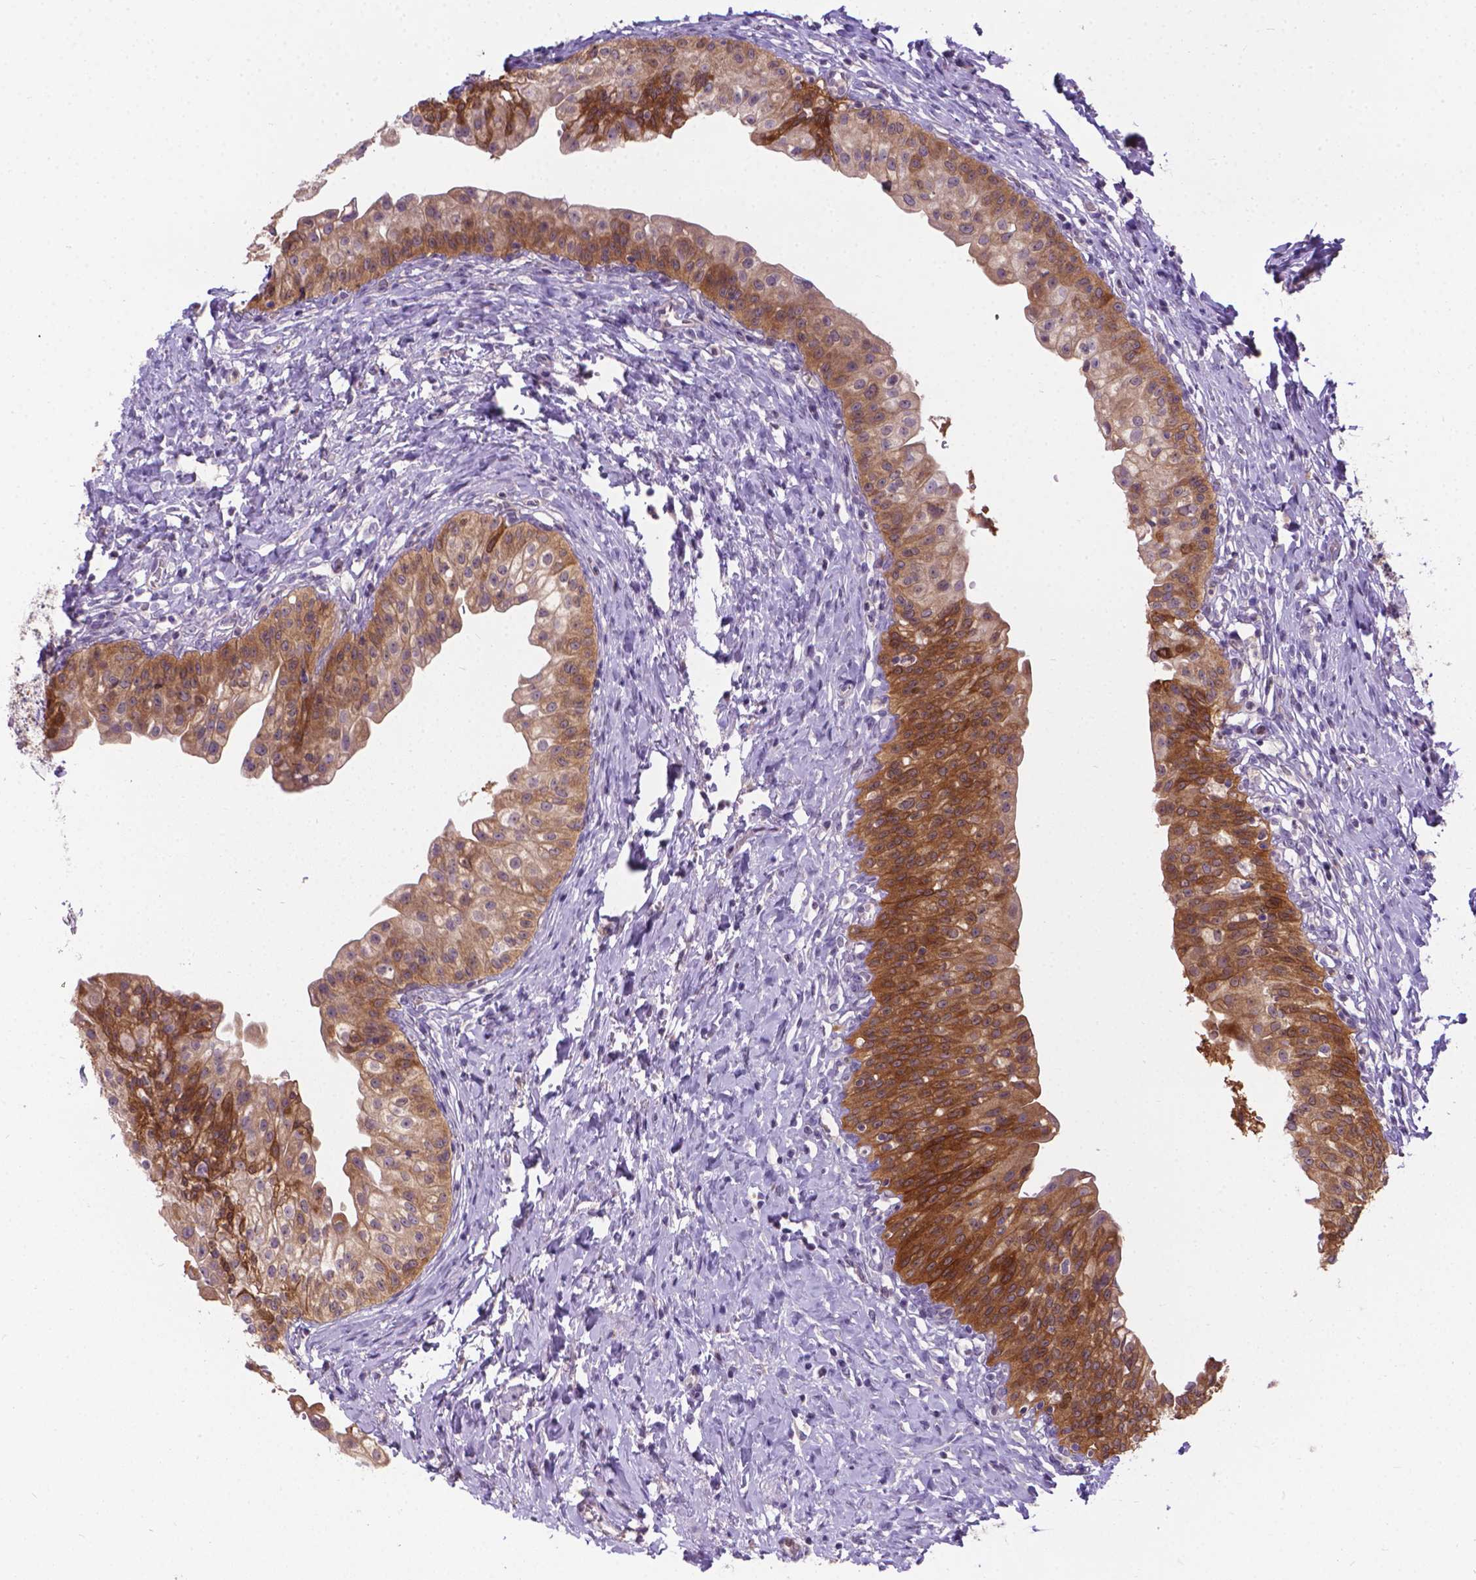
{"staining": {"intensity": "moderate", "quantity": ">75%", "location": "cytoplasmic/membranous"}, "tissue": "urinary bladder", "cell_type": "Urothelial cells", "image_type": "normal", "snomed": [{"axis": "morphology", "description": "Normal tissue, NOS"}, {"axis": "topography", "description": "Urinary bladder"}], "caption": "A photomicrograph of human urinary bladder stained for a protein shows moderate cytoplasmic/membranous brown staining in urothelial cells. The staining was performed using DAB (3,3'-diaminobenzidine), with brown indicating positive protein expression. Nuclei are stained blue with hematoxylin.", "gene": "TM4SF18", "patient": {"sex": "male", "age": 76}}